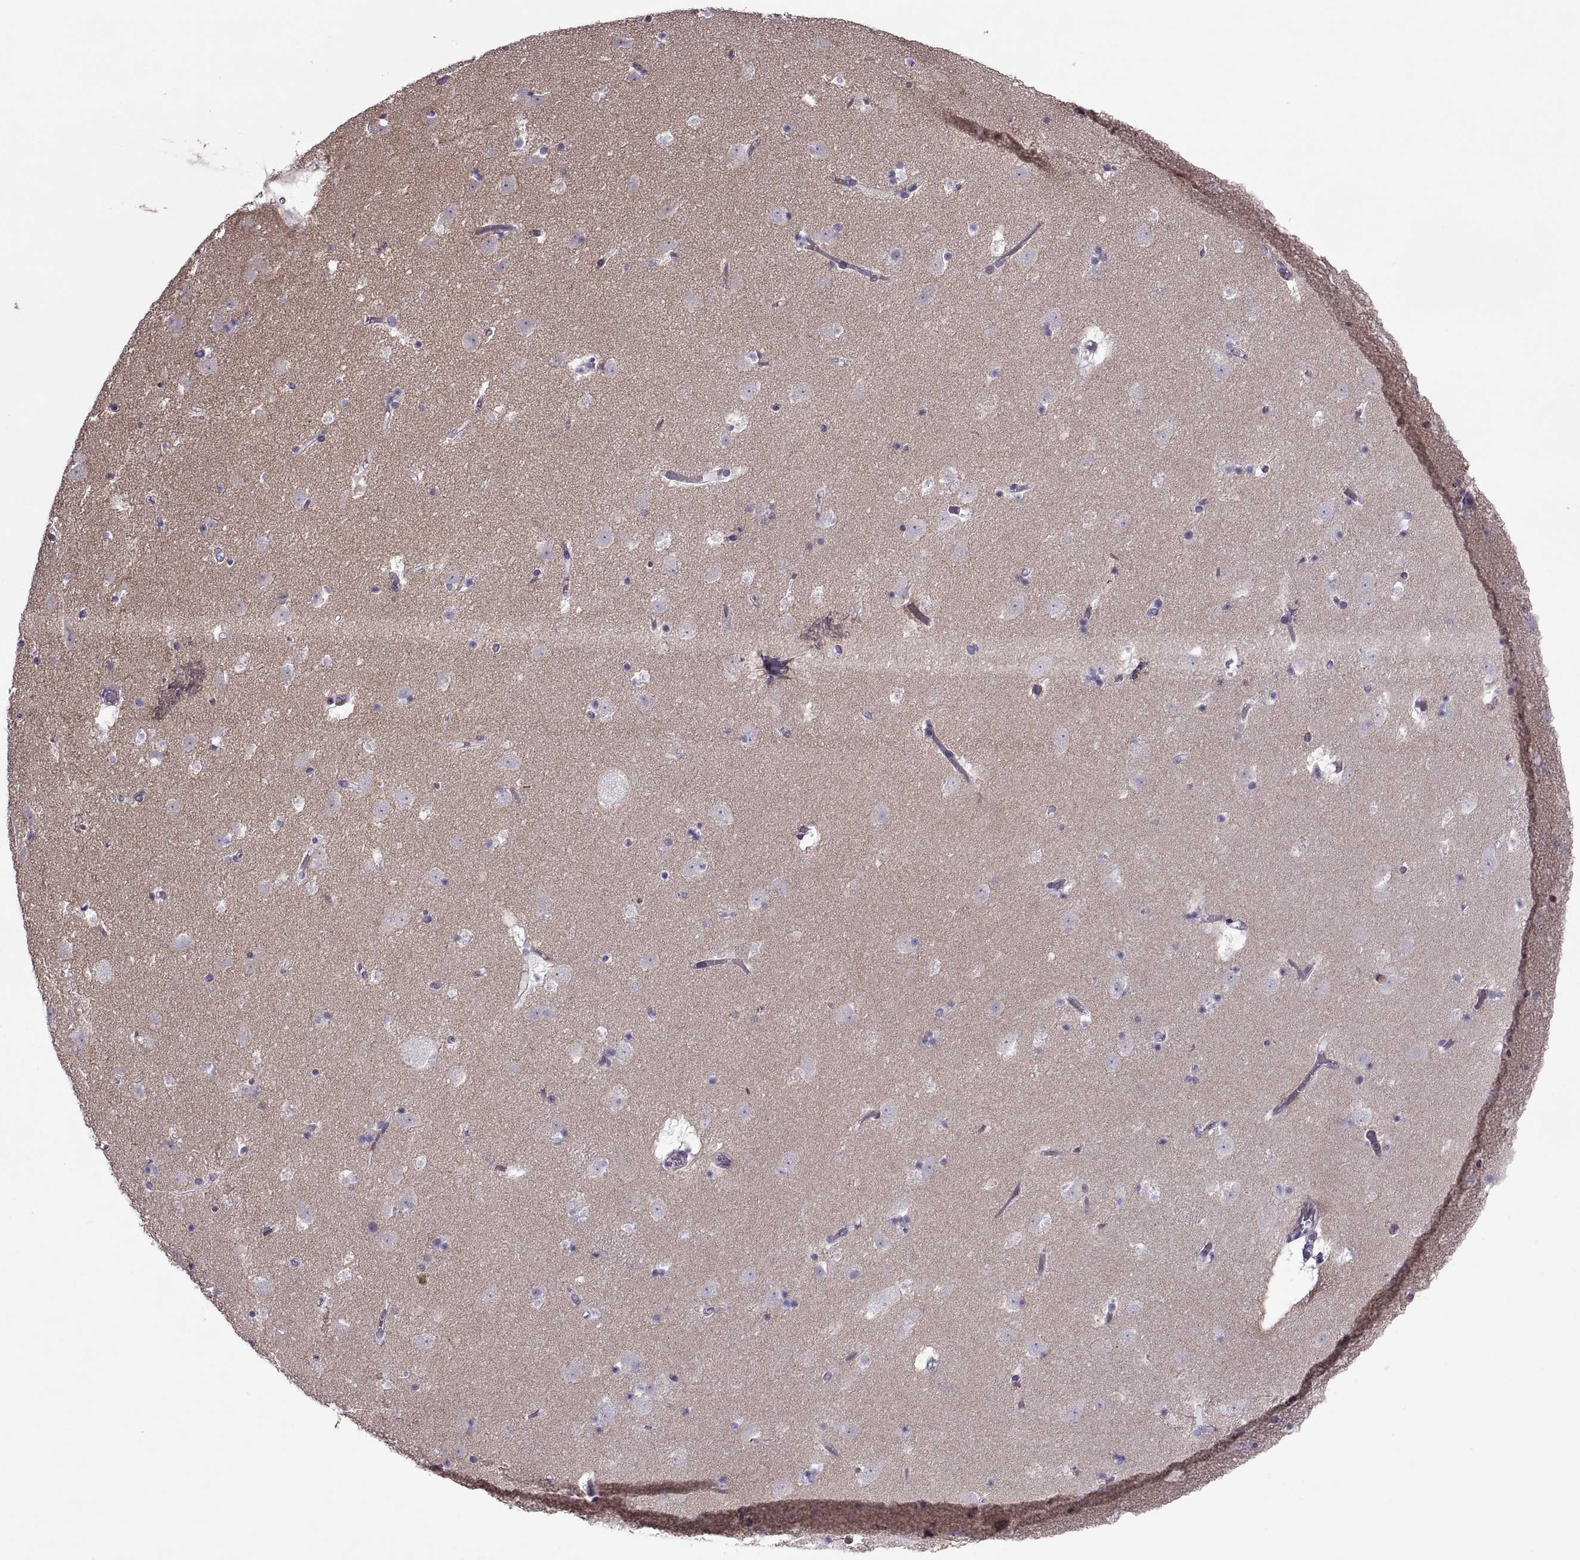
{"staining": {"intensity": "negative", "quantity": "none", "location": "none"}, "tissue": "caudate", "cell_type": "Glial cells", "image_type": "normal", "snomed": [{"axis": "morphology", "description": "Normal tissue, NOS"}, {"axis": "topography", "description": "Lateral ventricle wall"}], "caption": "Immunohistochemistry image of normal caudate stained for a protein (brown), which exhibits no staining in glial cells.", "gene": "SLC2A14", "patient": {"sex": "female", "age": 42}}